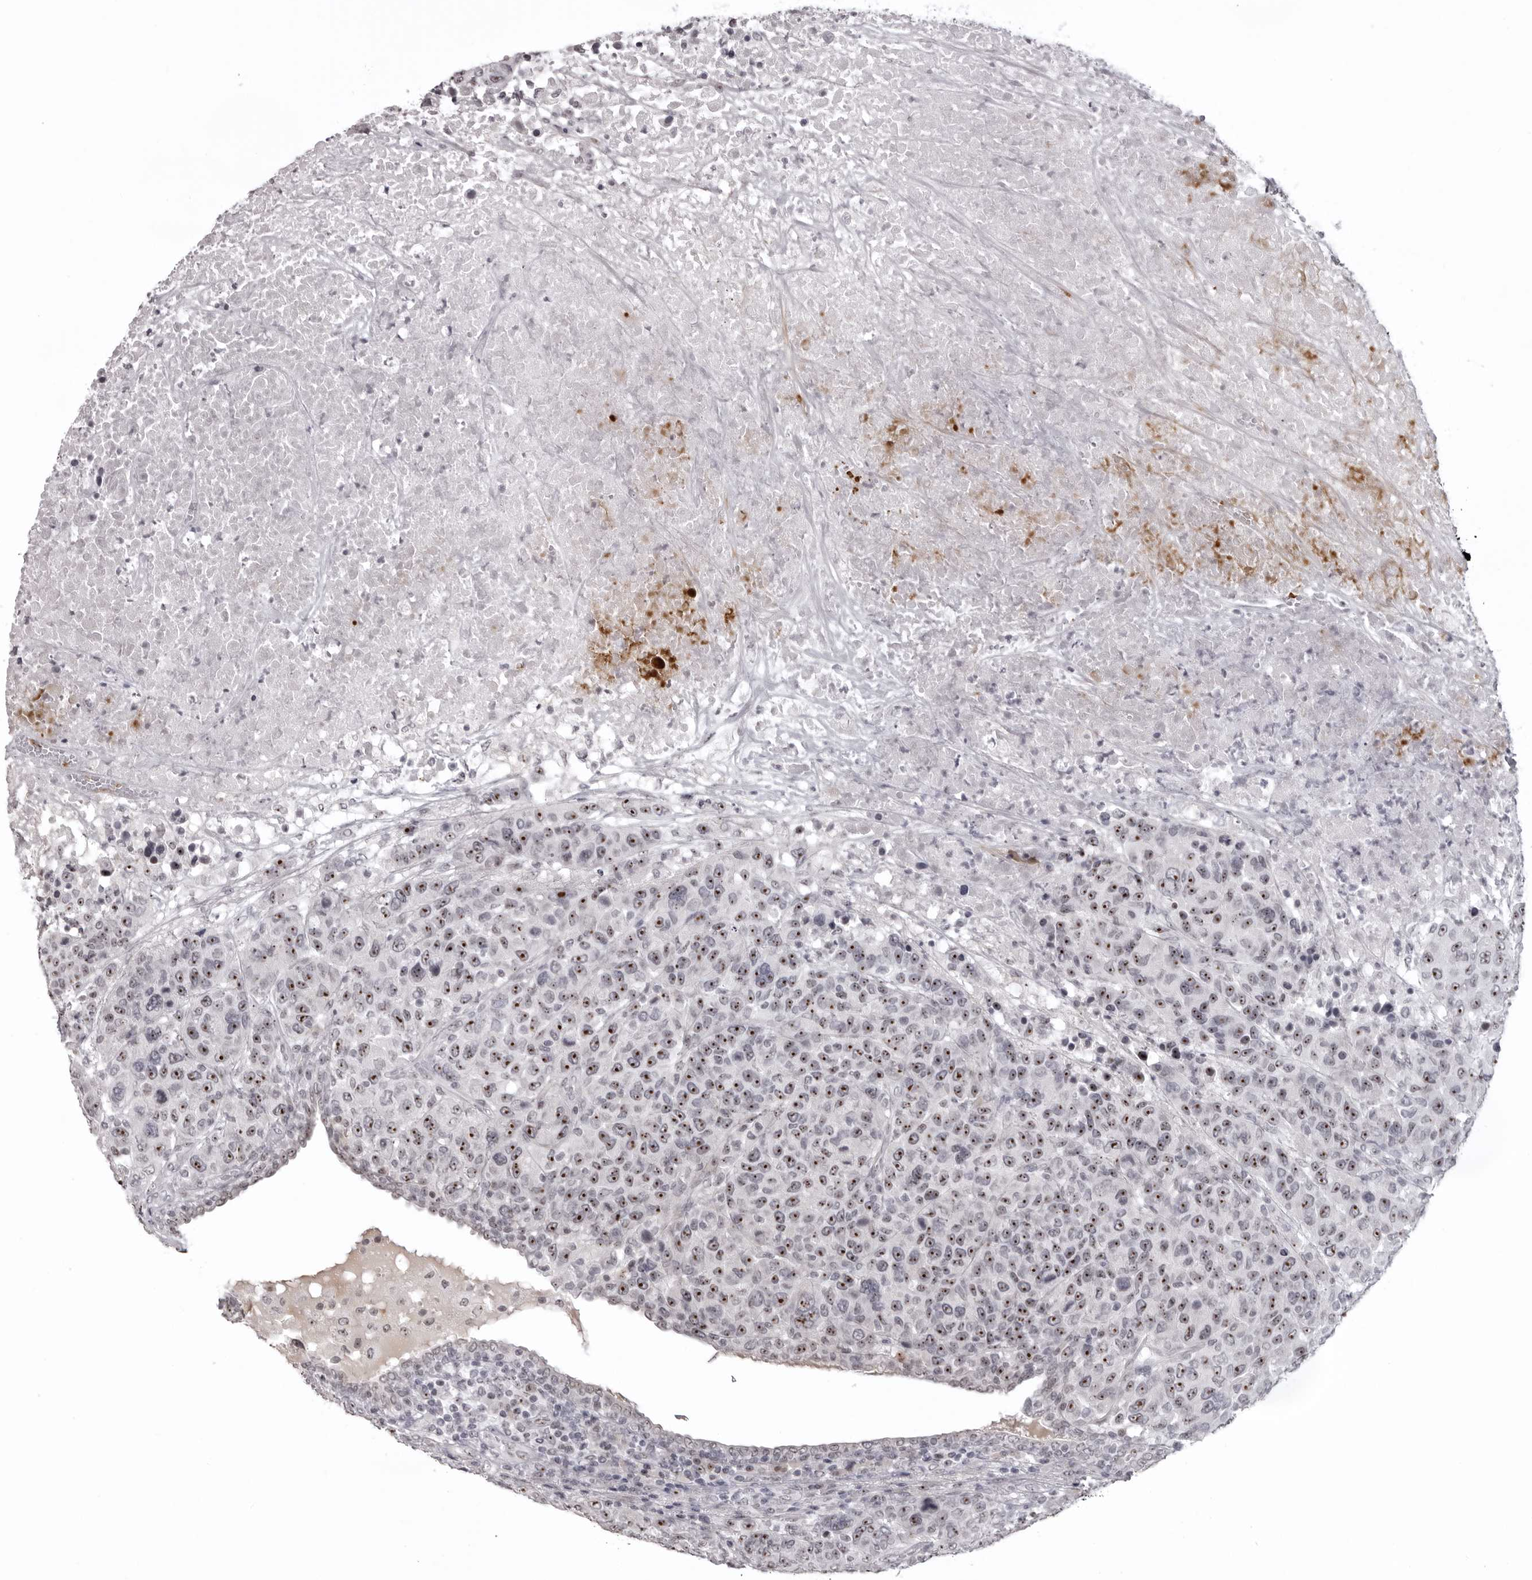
{"staining": {"intensity": "strong", "quantity": ">75%", "location": "nuclear"}, "tissue": "breast cancer", "cell_type": "Tumor cells", "image_type": "cancer", "snomed": [{"axis": "morphology", "description": "Duct carcinoma"}, {"axis": "topography", "description": "Breast"}], "caption": "Immunohistochemical staining of human breast cancer reveals high levels of strong nuclear protein expression in approximately >75% of tumor cells.", "gene": "HELZ", "patient": {"sex": "female", "age": 37}}